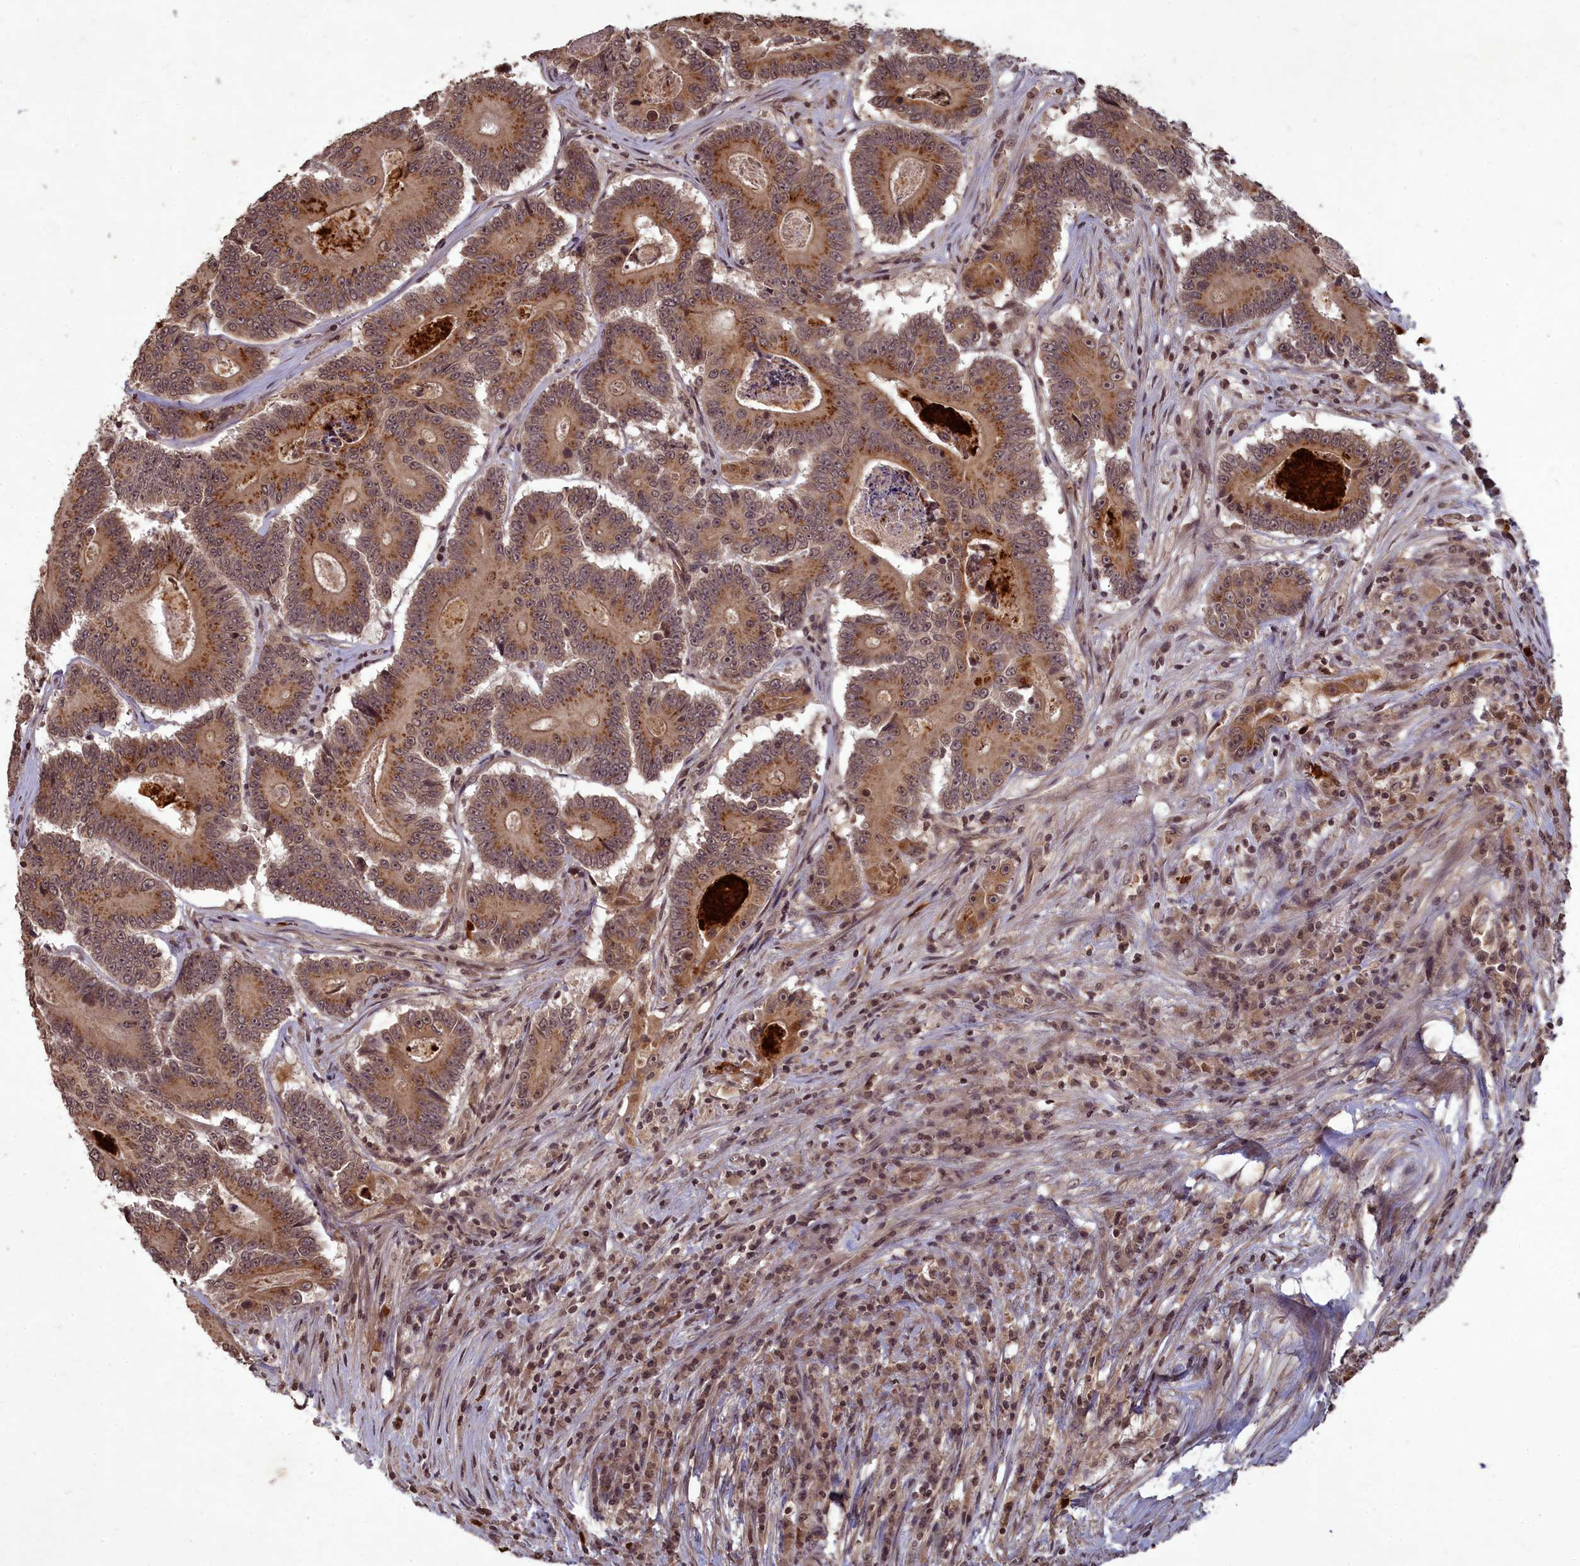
{"staining": {"intensity": "moderate", "quantity": ">75%", "location": "cytoplasmic/membranous"}, "tissue": "colorectal cancer", "cell_type": "Tumor cells", "image_type": "cancer", "snomed": [{"axis": "morphology", "description": "Adenocarcinoma, NOS"}, {"axis": "topography", "description": "Colon"}], "caption": "An image of human colorectal cancer (adenocarcinoma) stained for a protein demonstrates moderate cytoplasmic/membranous brown staining in tumor cells. The protein of interest is stained brown, and the nuclei are stained in blue (DAB (3,3'-diaminobenzidine) IHC with brightfield microscopy, high magnification).", "gene": "SRMS", "patient": {"sex": "male", "age": 83}}